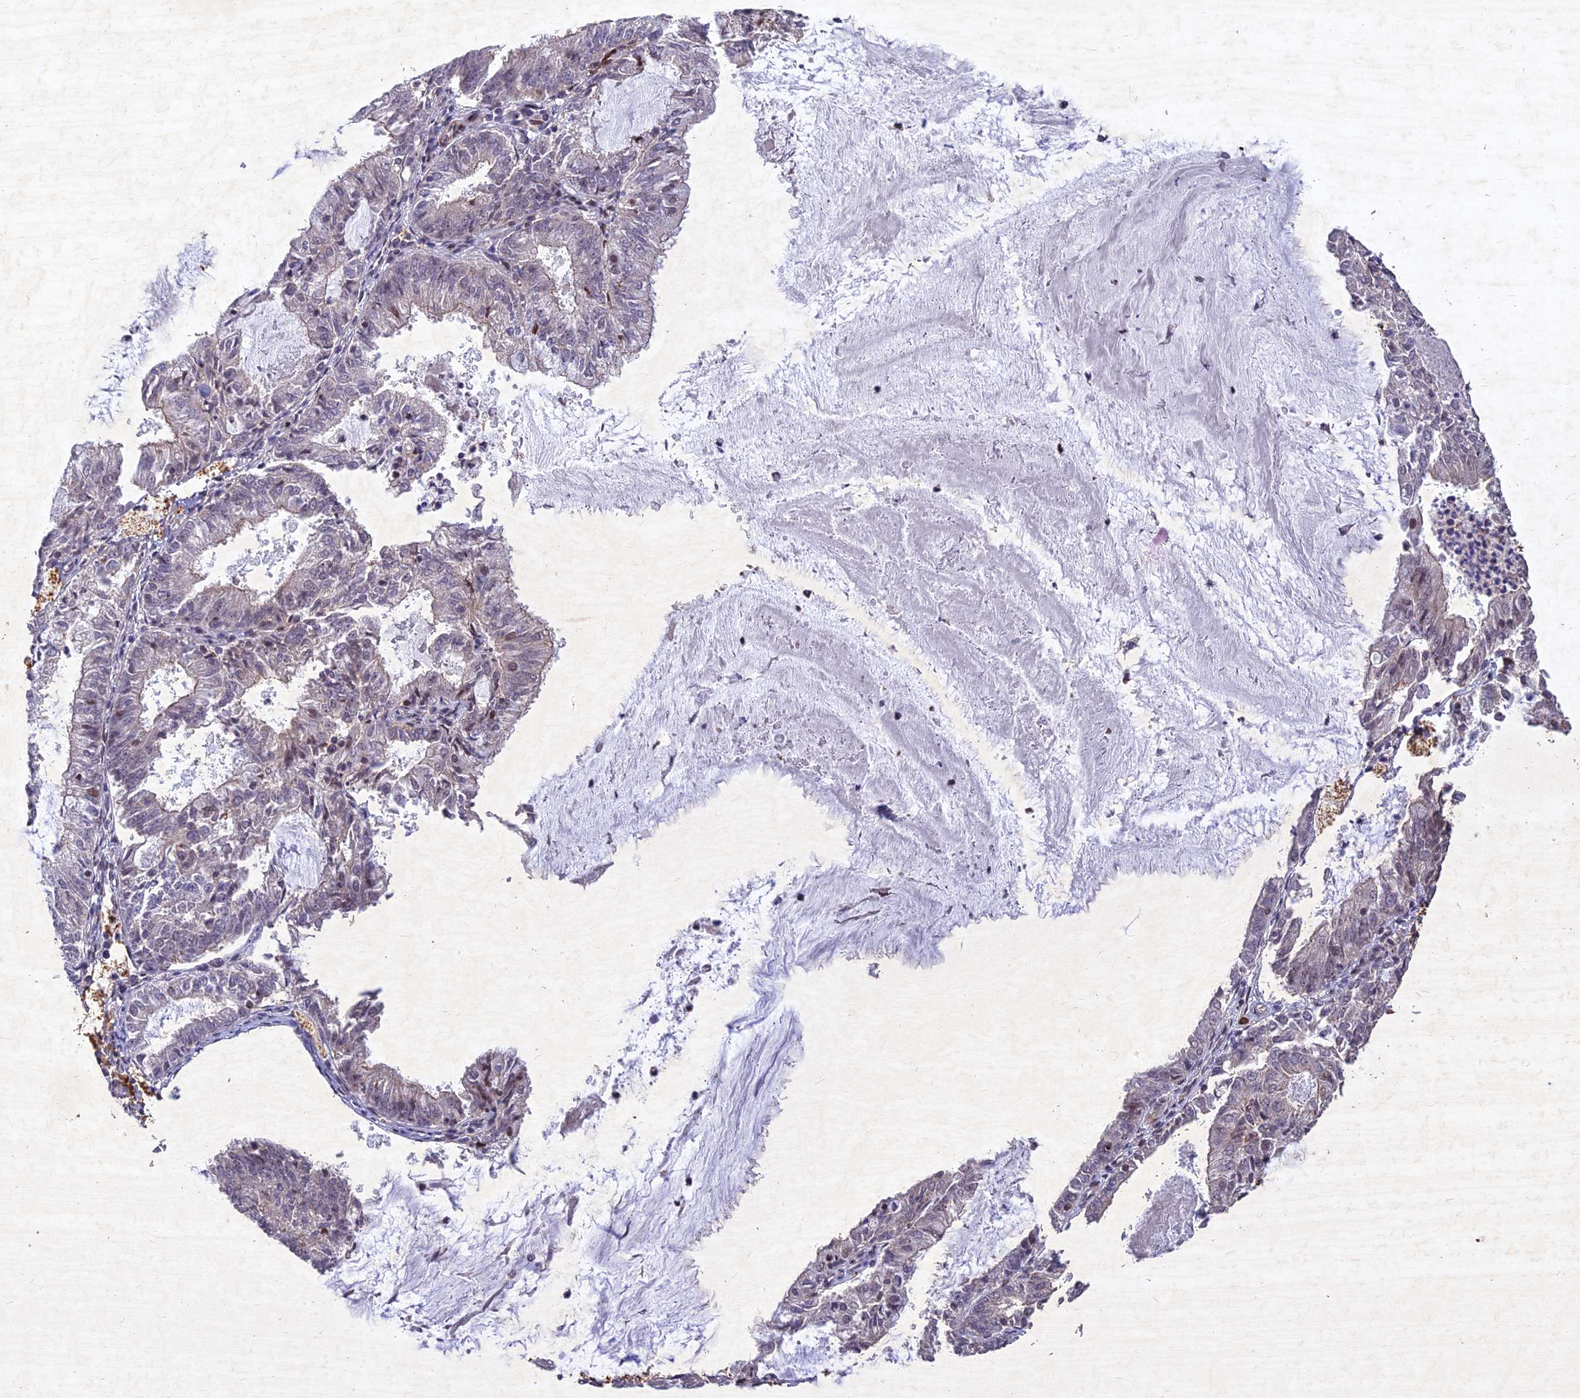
{"staining": {"intensity": "weak", "quantity": "<25%", "location": "cytoplasmic/membranous"}, "tissue": "endometrial cancer", "cell_type": "Tumor cells", "image_type": "cancer", "snomed": [{"axis": "morphology", "description": "Adenocarcinoma, NOS"}, {"axis": "topography", "description": "Endometrium"}], "caption": "A high-resolution image shows IHC staining of endometrial cancer (adenocarcinoma), which exhibits no significant expression in tumor cells. The staining was performed using DAB to visualize the protein expression in brown, while the nuclei were stained in blue with hematoxylin (Magnification: 20x).", "gene": "RELCH", "patient": {"sex": "female", "age": 57}}